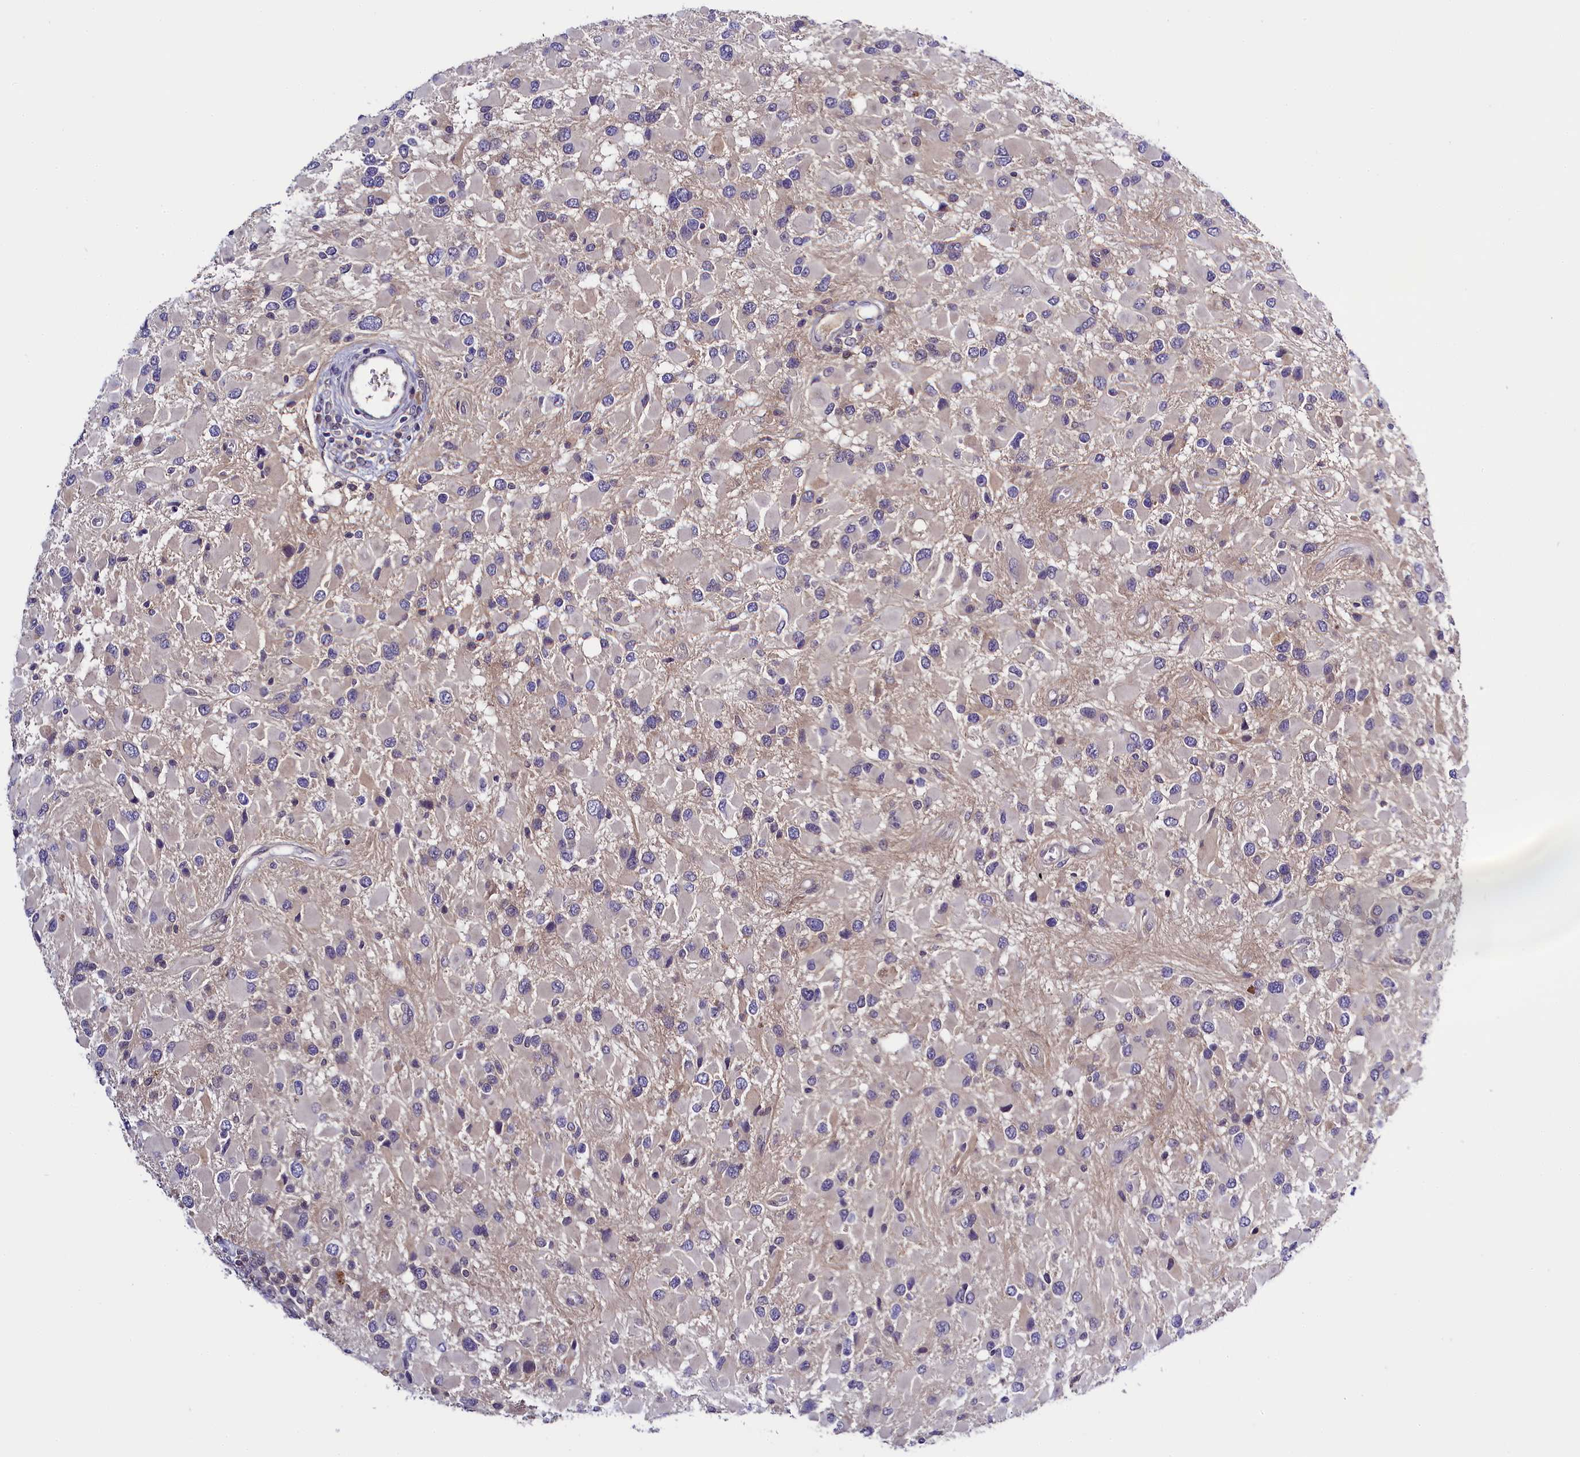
{"staining": {"intensity": "negative", "quantity": "none", "location": "none"}, "tissue": "glioma", "cell_type": "Tumor cells", "image_type": "cancer", "snomed": [{"axis": "morphology", "description": "Glioma, malignant, High grade"}, {"axis": "topography", "description": "Brain"}], "caption": "Tumor cells show no significant protein expression in malignant glioma (high-grade).", "gene": "ENKD1", "patient": {"sex": "male", "age": 53}}